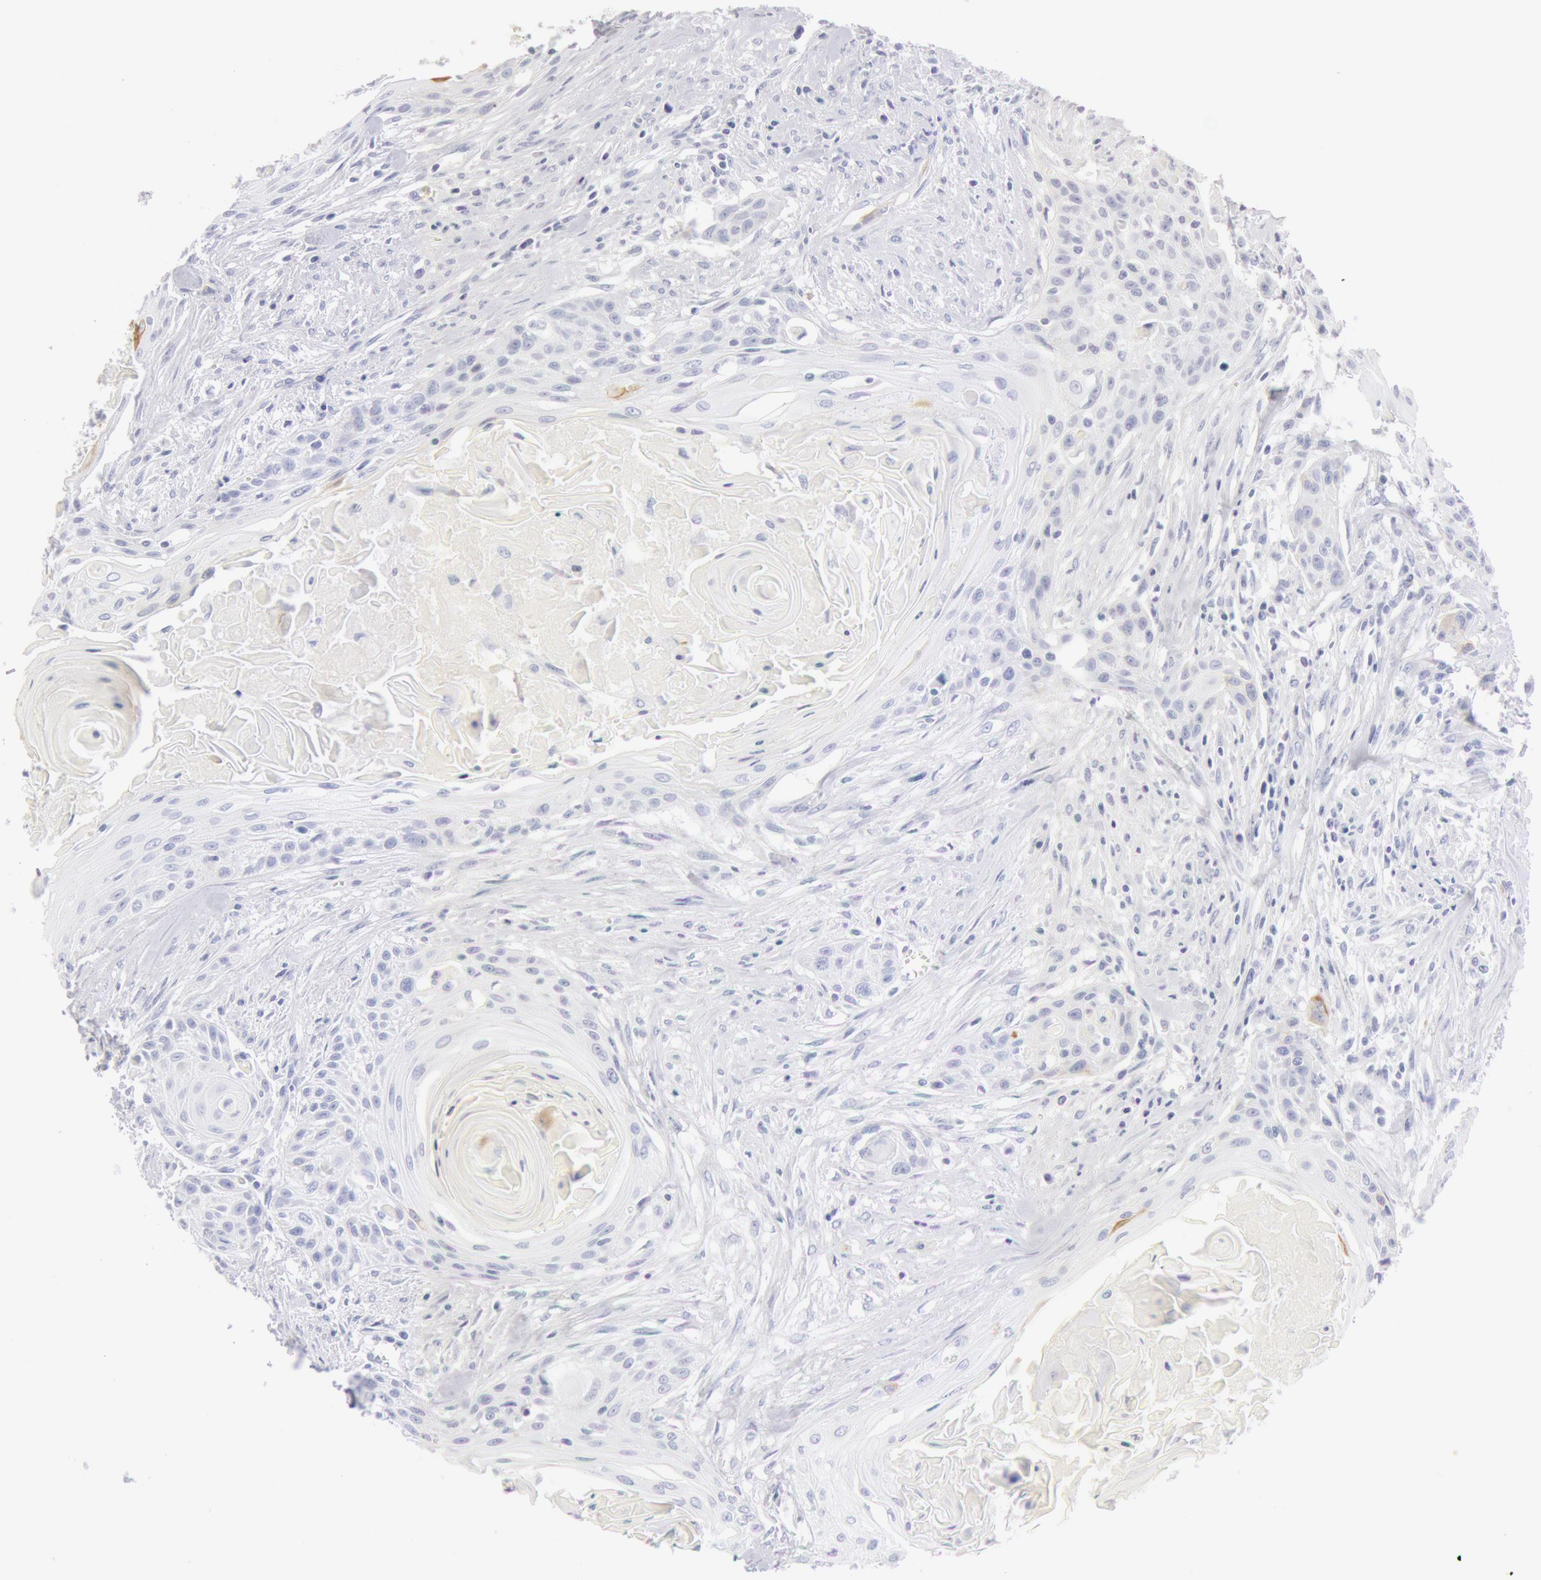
{"staining": {"intensity": "weak", "quantity": "<25%", "location": "cytoplasmic/membranous"}, "tissue": "head and neck cancer", "cell_type": "Tumor cells", "image_type": "cancer", "snomed": [{"axis": "morphology", "description": "Squamous cell carcinoma, NOS"}, {"axis": "morphology", "description": "Squamous cell carcinoma, metastatic, NOS"}, {"axis": "topography", "description": "Lymph node"}, {"axis": "topography", "description": "Salivary gland"}, {"axis": "topography", "description": "Head-Neck"}], "caption": "High power microscopy image of an immunohistochemistry (IHC) photomicrograph of head and neck cancer, revealing no significant staining in tumor cells. (Stains: DAB (3,3'-diaminobenzidine) immunohistochemistry with hematoxylin counter stain, Microscopy: brightfield microscopy at high magnification).", "gene": "KRT8", "patient": {"sex": "female", "age": 74}}